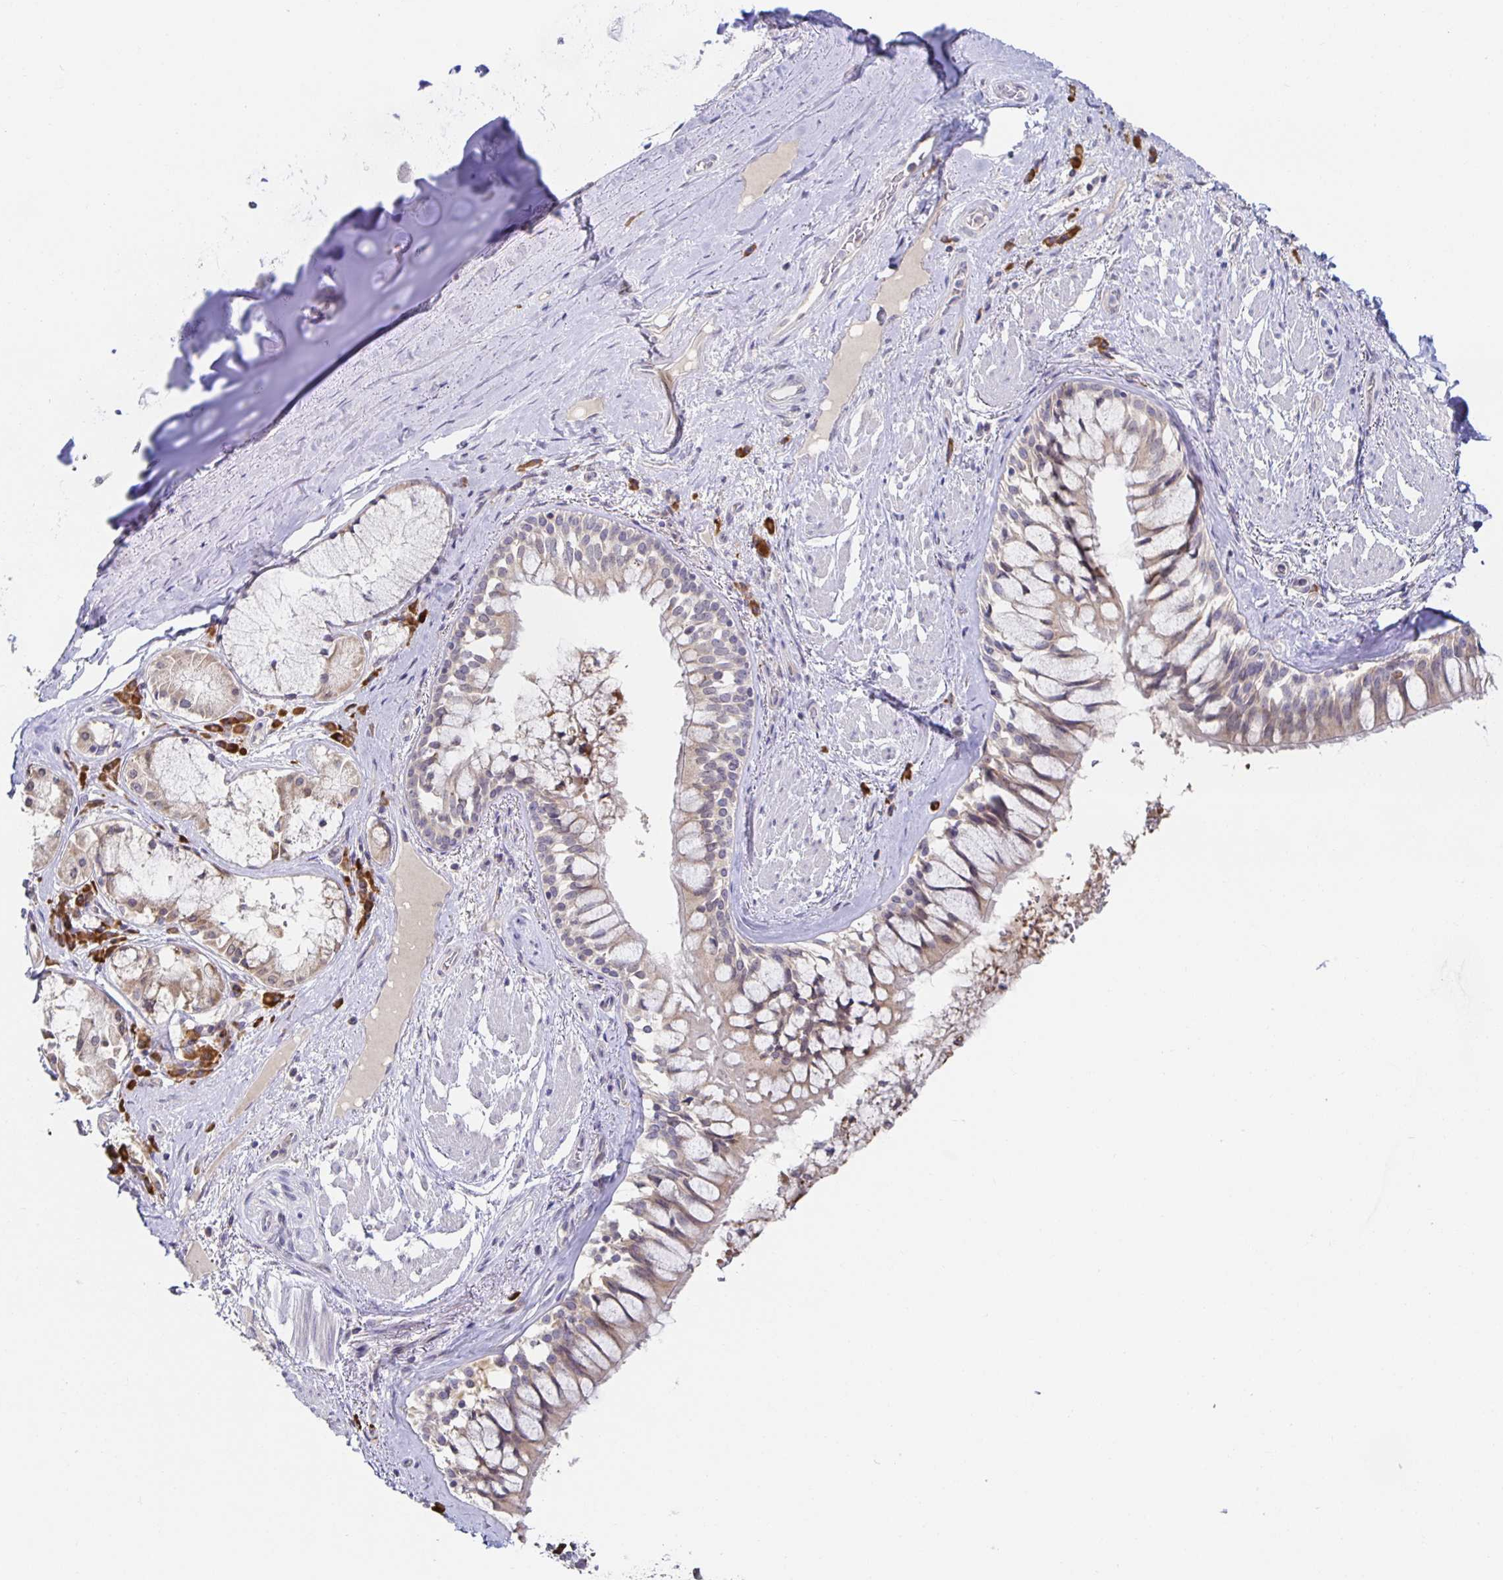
{"staining": {"intensity": "negative", "quantity": "none", "location": "none"}, "tissue": "adipose tissue", "cell_type": "Adipocytes", "image_type": "normal", "snomed": [{"axis": "morphology", "description": "Normal tissue, NOS"}, {"axis": "topography", "description": "Cartilage tissue"}, {"axis": "topography", "description": "Bronchus"}], "caption": "An image of adipose tissue stained for a protein demonstrates no brown staining in adipocytes. Nuclei are stained in blue.", "gene": "BAD", "patient": {"sex": "male", "age": 64}}